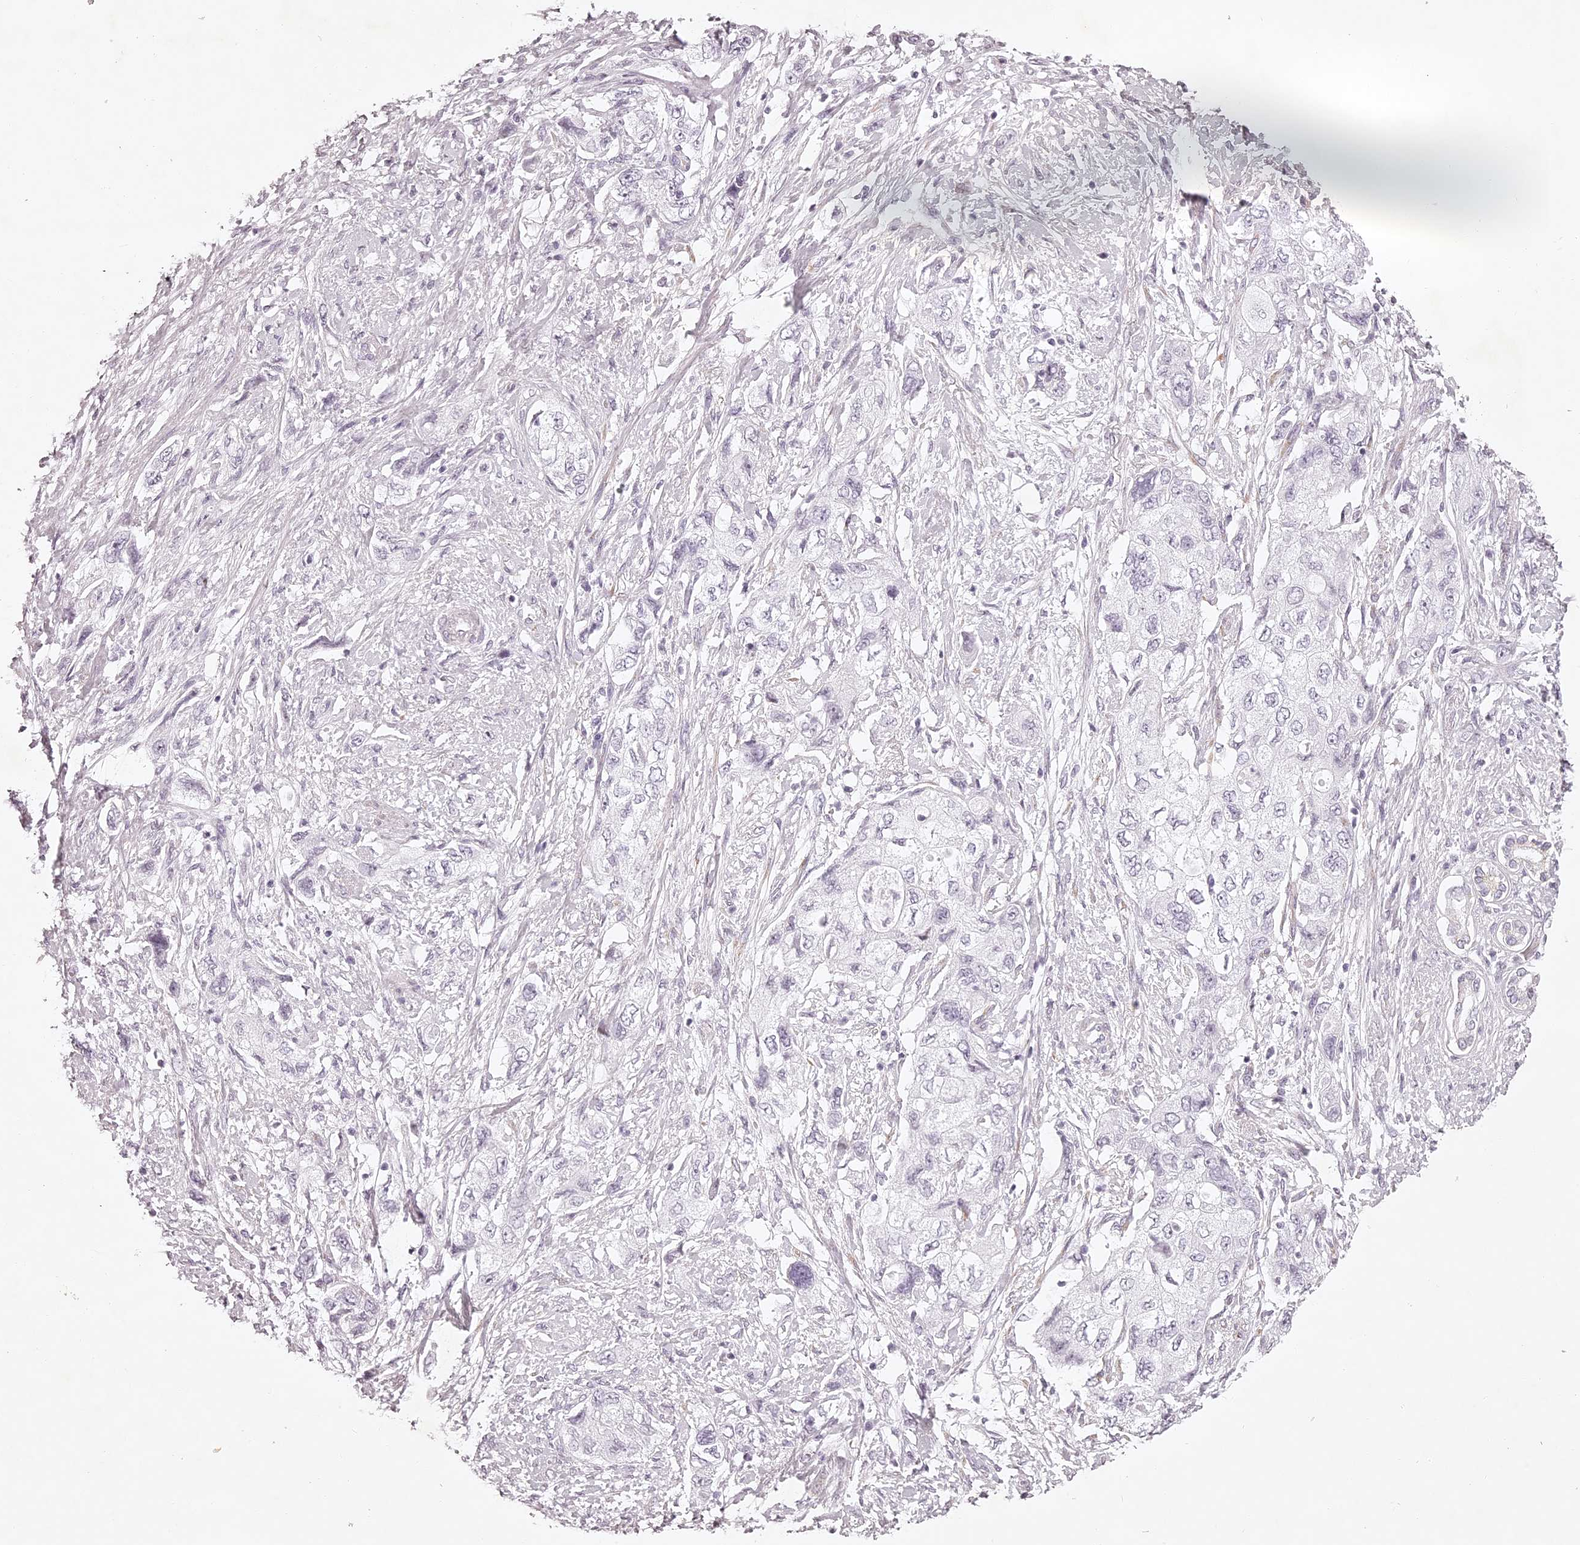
{"staining": {"intensity": "negative", "quantity": "none", "location": "none"}, "tissue": "pancreatic cancer", "cell_type": "Tumor cells", "image_type": "cancer", "snomed": [{"axis": "morphology", "description": "Adenocarcinoma, NOS"}, {"axis": "topography", "description": "Pancreas"}], "caption": "Immunohistochemical staining of human adenocarcinoma (pancreatic) shows no significant expression in tumor cells. (DAB (3,3'-diaminobenzidine) IHC visualized using brightfield microscopy, high magnification).", "gene": "ELAPOR1", "patient": {"sex": "female", "age": 73}}